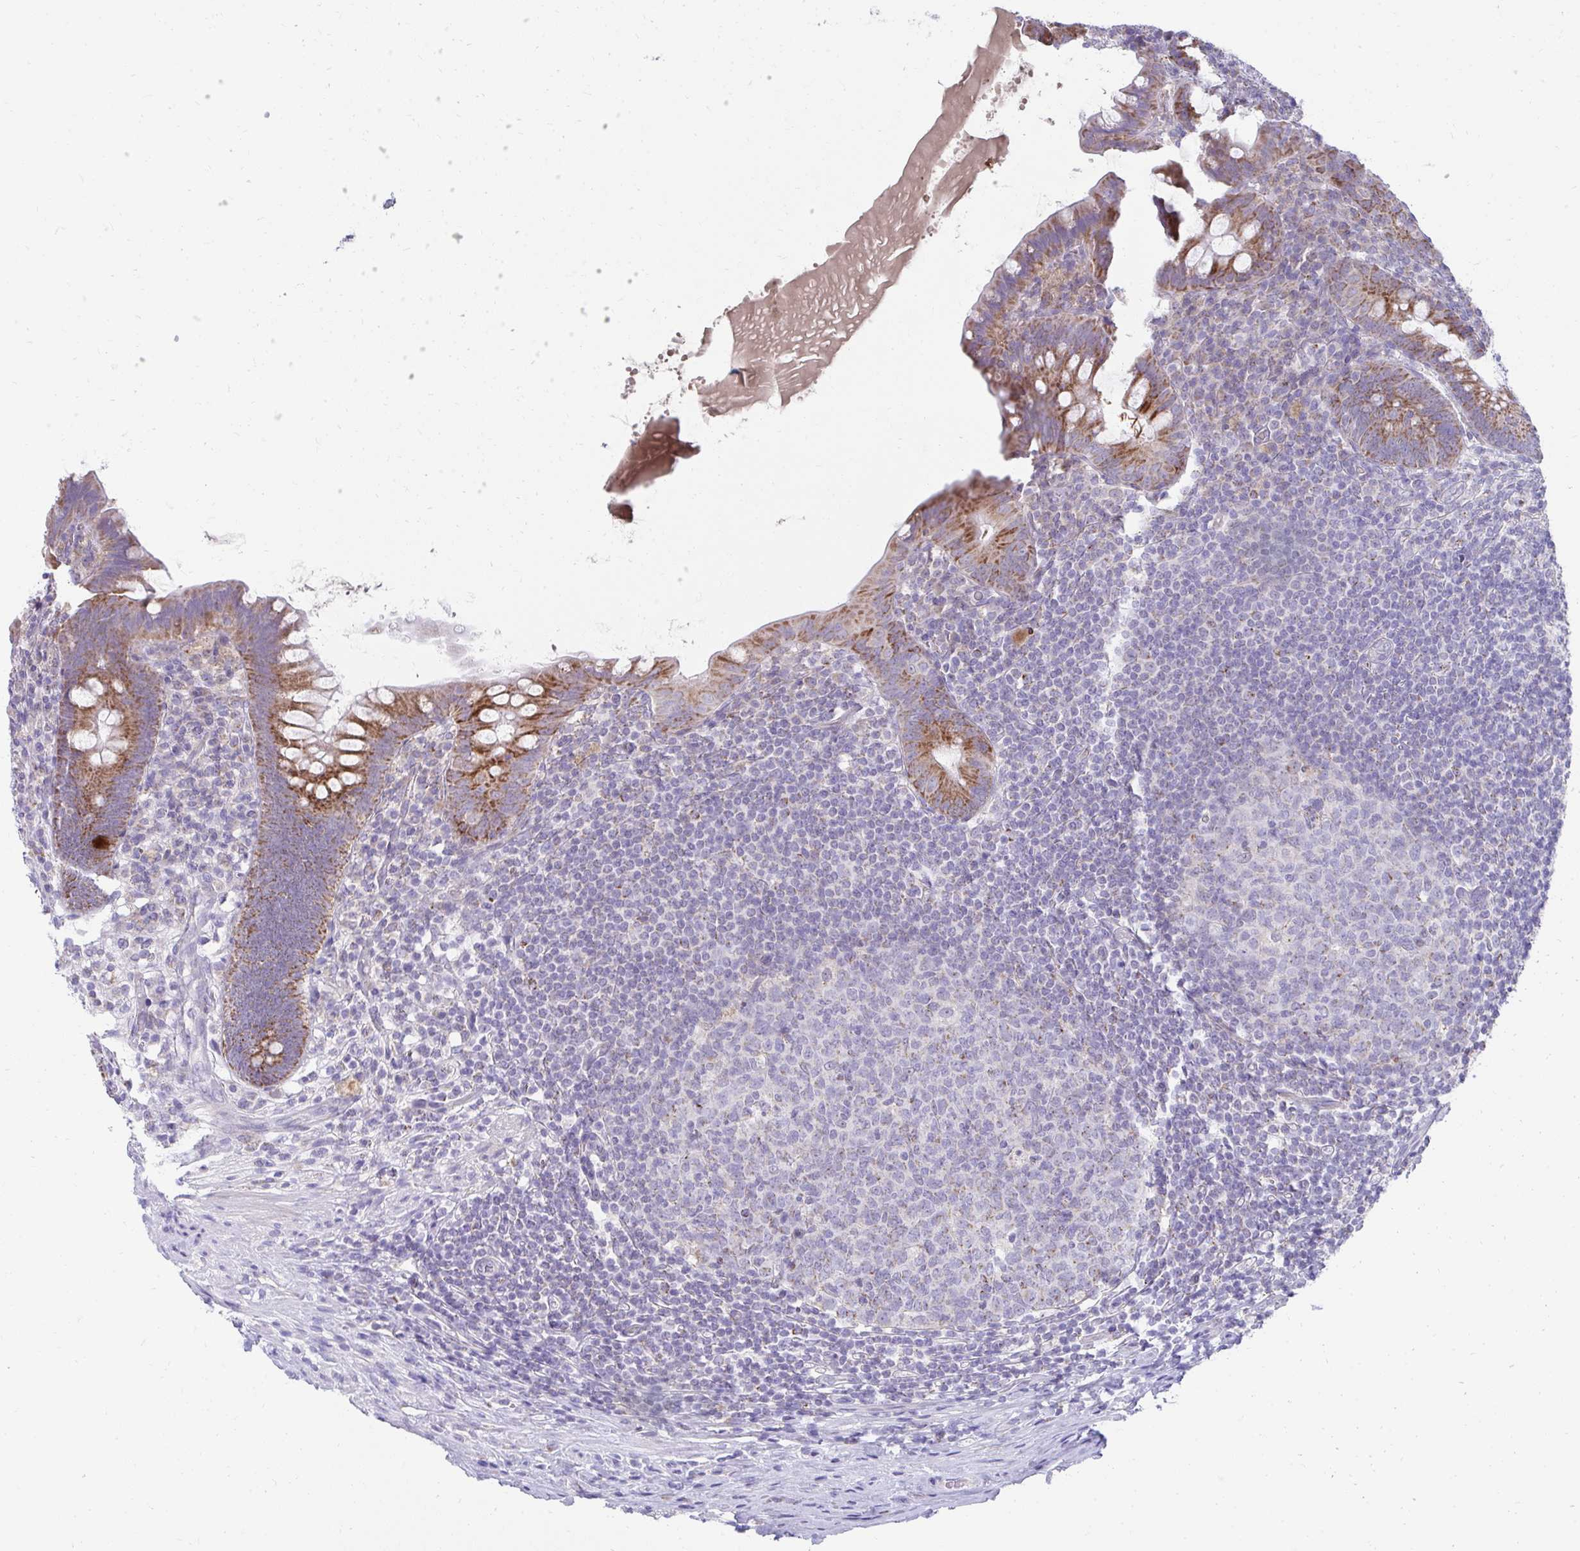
{"staining": {"intensity": "strong", "quantity": ">75%", "location": "cytoplasmic/membranous"}, "tissue": "appendix", "cell_type": "Glandular cells", "image_type": "normal", "snomed": [{"axis": "morphology", "description": "Normal tissue, NOS"}, {"axis": "topography", "description": "Appendix"}], "caption": "Human appendix stained for a protein (brown) exhibits strong cytoplasmic/membranous positive positivity in about >75% of glandular cells.", "gene": "PRRG3", "patient": {"sex": "male", "age": 71}}